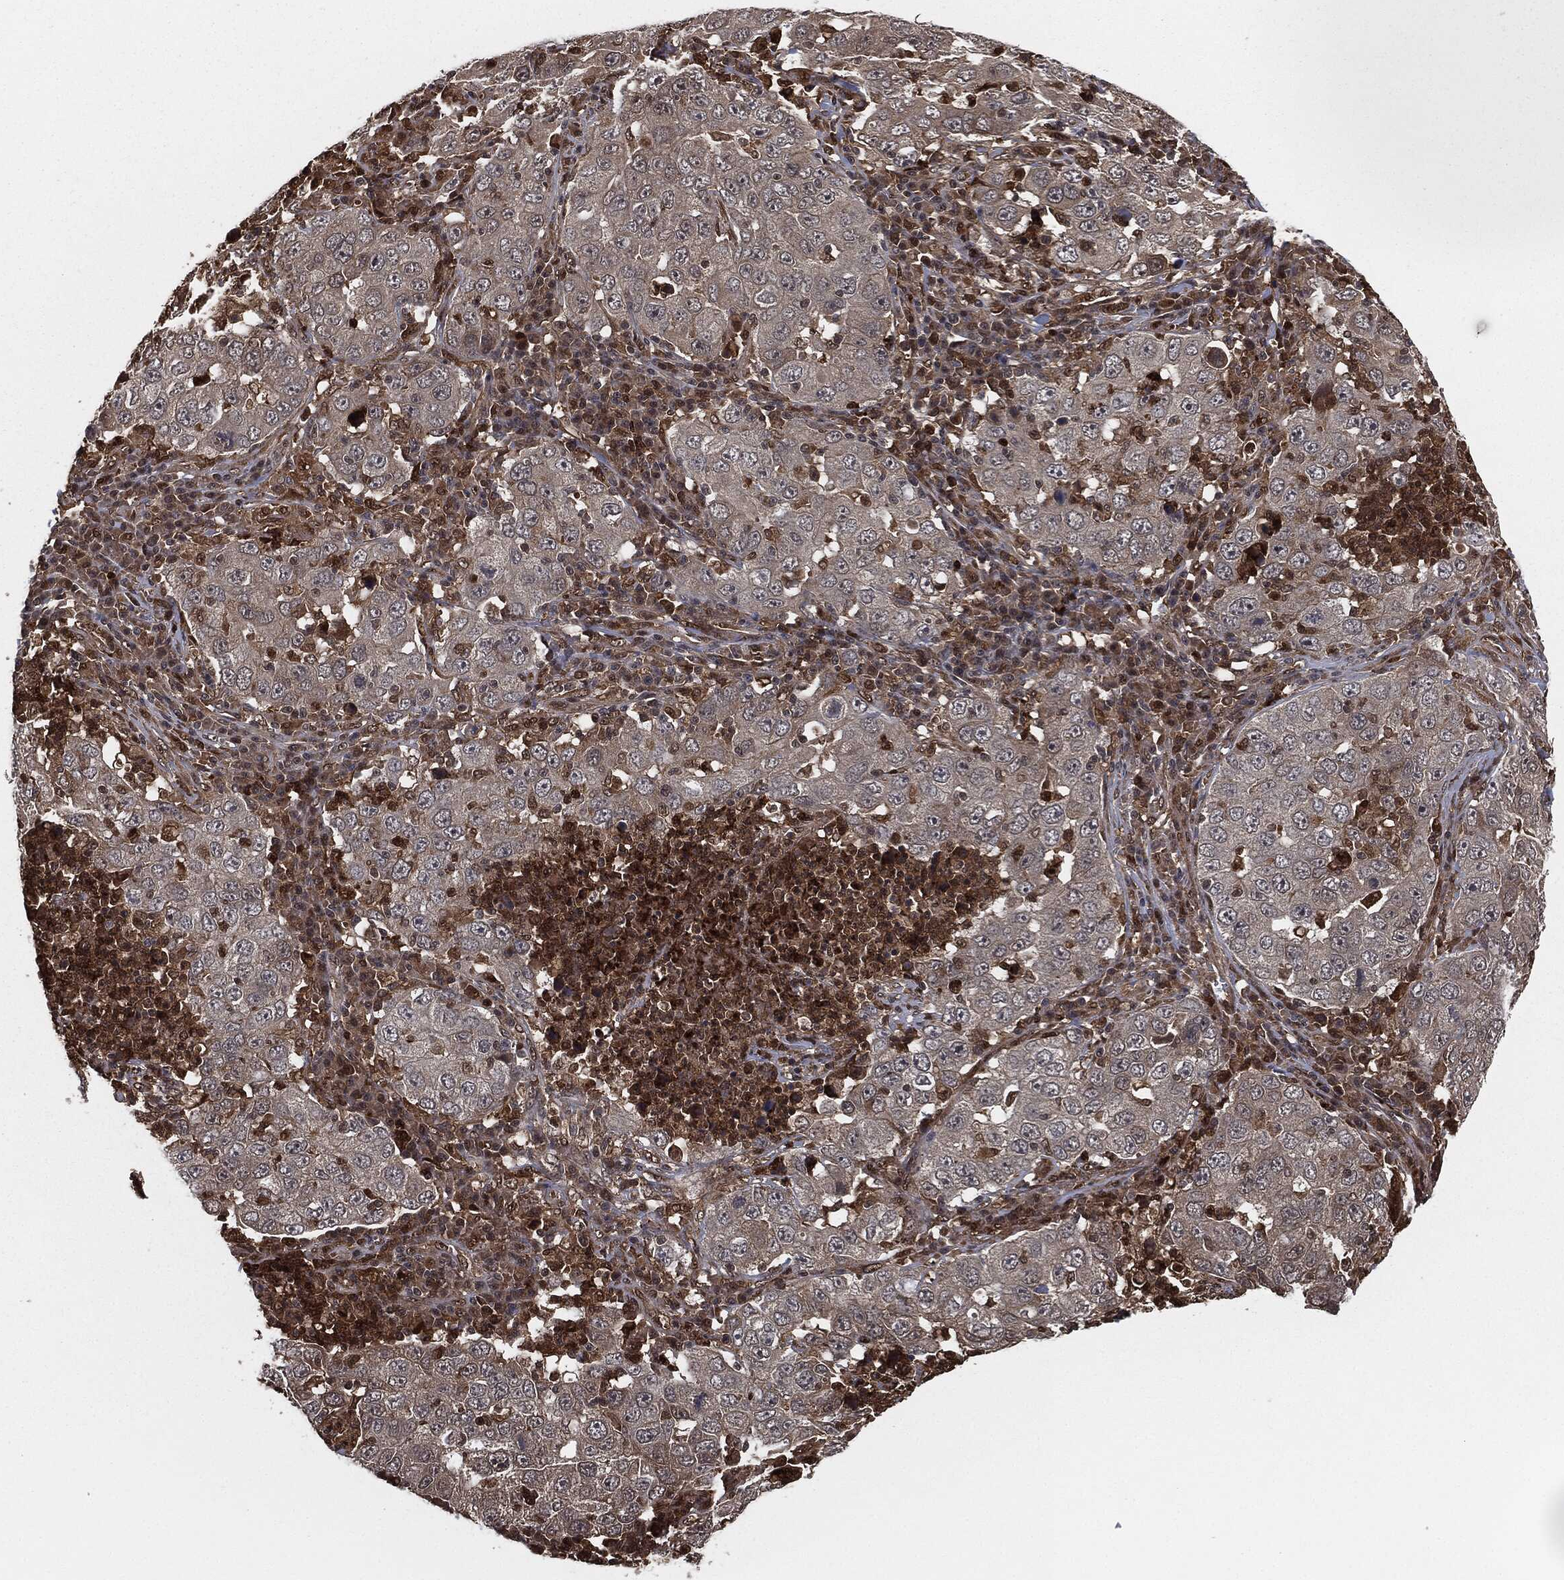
{"staining": {"intensity": "negative", "quantity": "none", "location": "none"}, "tissue": "lung cancer", "cell_type": "Tumor cells", "image_type": "cancer", "snomed": [{"axis": "morphology", "description": "Adenocarcinoma, NOS"}, {"axis": "topography", "description": "Lung"}], "caption": "Image shows no significant protein staining in tumor cells of lung adenocarcinoma.", "gene": "CAPRIN2", "patient": {"sex": "male", "age": 73}}